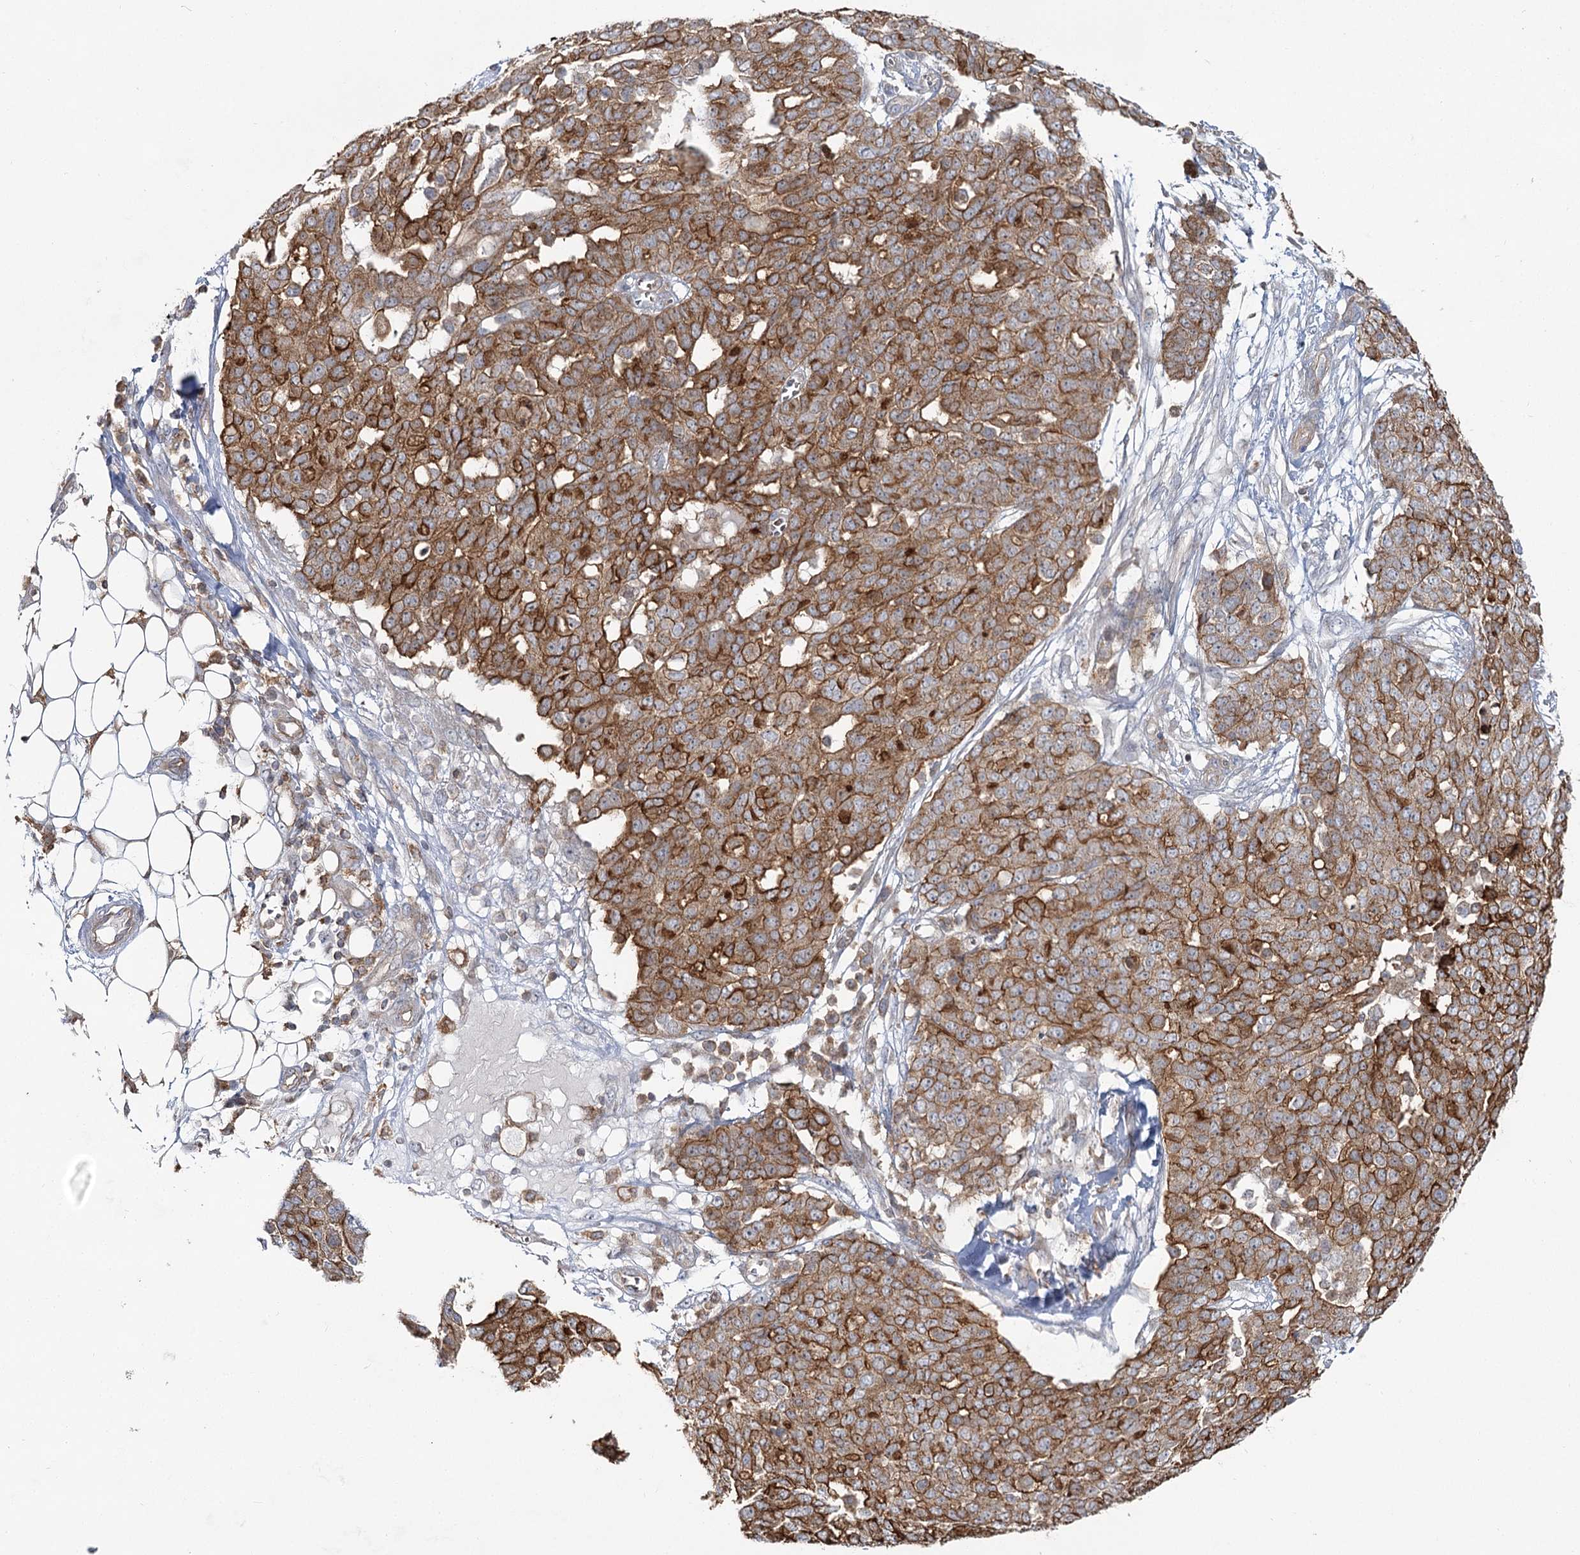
{"staining": {"intensity": "moderate", "quantity": ">75%", "location": "cytoplasmic/membranous"}, "tissue": "ovarian cancer", "cell_type": "Tumor cells", "image_type": "cancer", "snomed": [{"axis": "morphology", "description": "Cystadenocarcinoma, serous, NOS"}, {"axis": "topography", "description": "Soft tissue"}, {"axis": "topography", "description": "Ovary"}], "caption": "Immunohistochemical staining of serous cystadenocarcinoma (ovarian) displays medium levels of moderate cytoplasmic/membranous staining in about >75% of tumor cells. Immunohistochemistry stains the protein in brown and the nuclei are stained blue.", "gene": "PCBD2", "patient": {"sex": "female", "age": 57}}